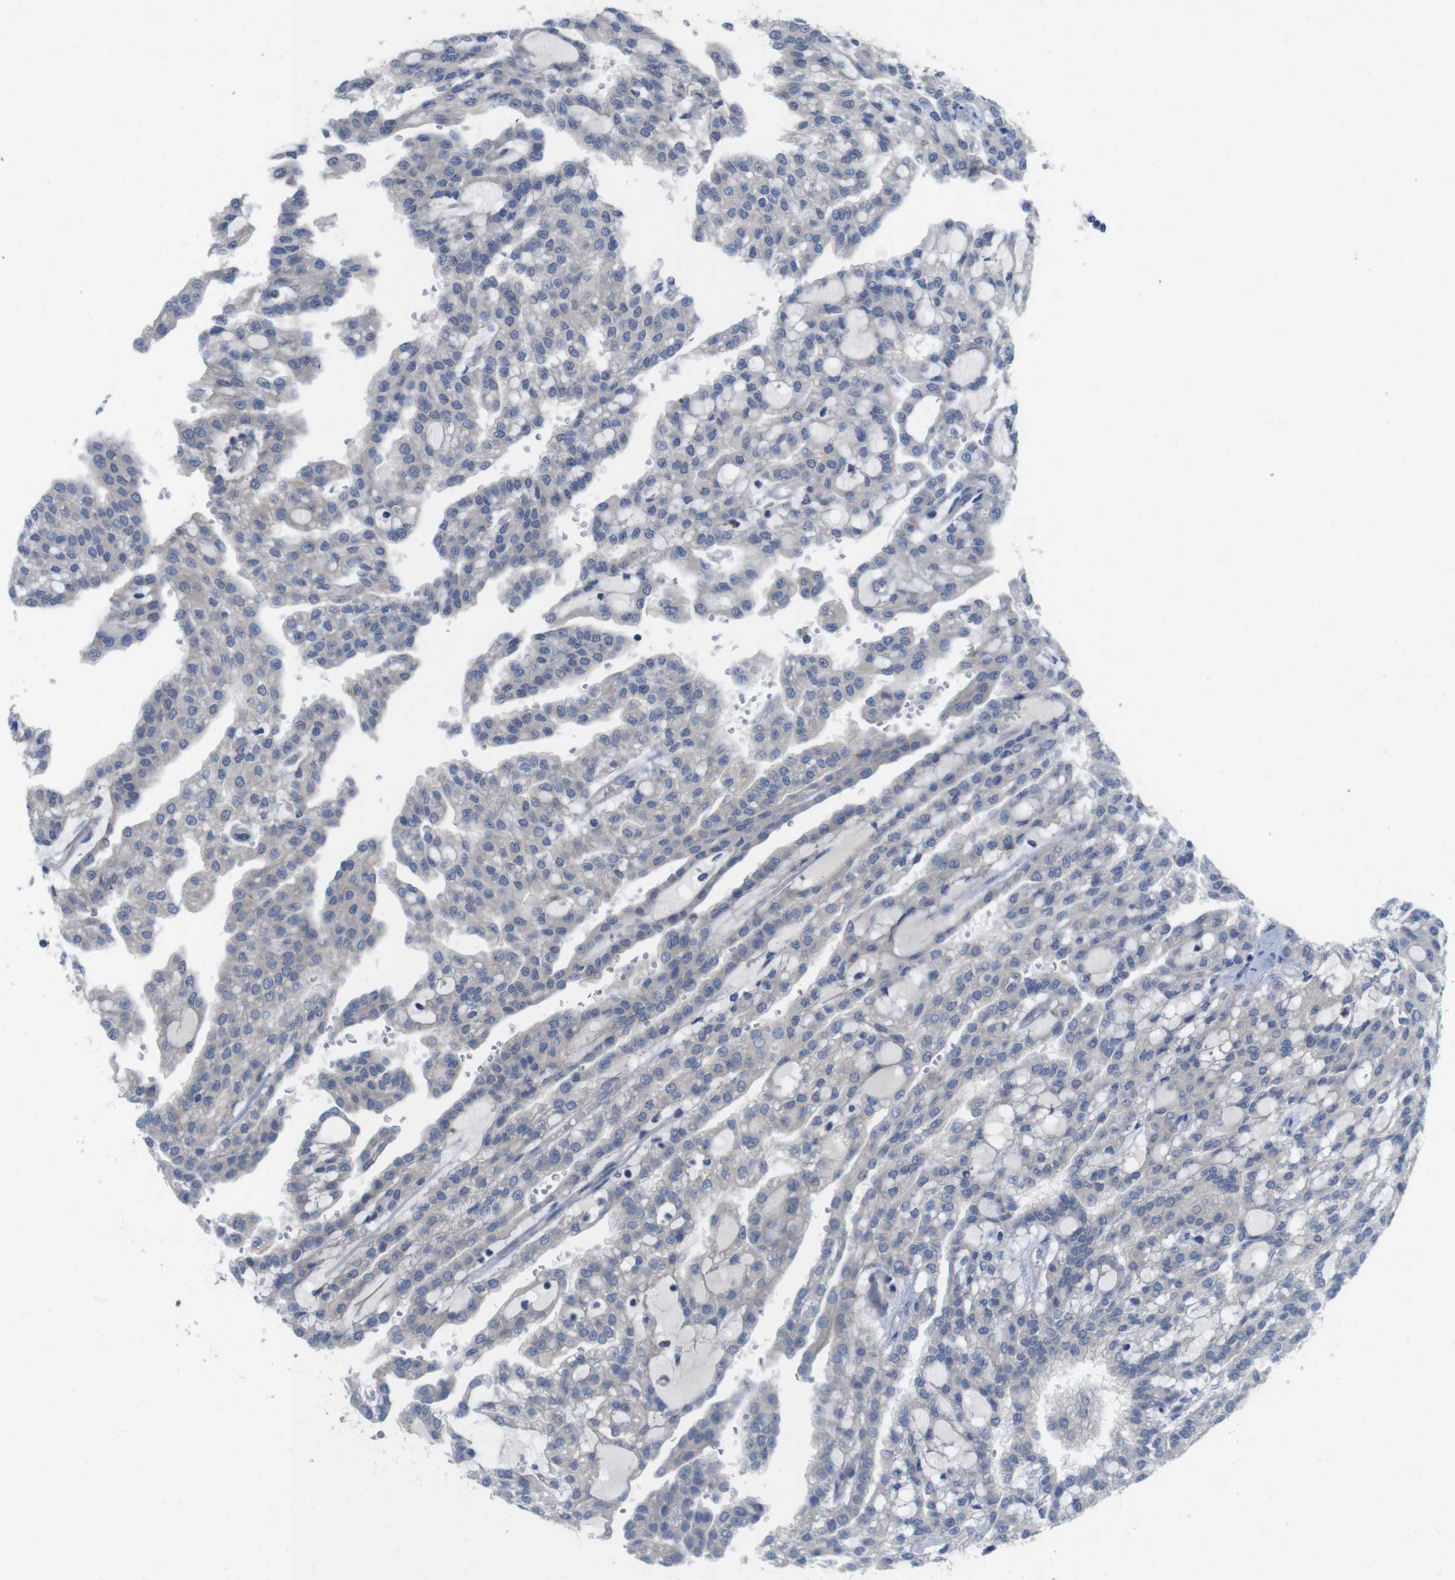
{"staining": {"intensity": "negative", "quantity": "none", "location": "none"}, "tissue": "renal cancer", "cell_type": "Tumor cells", "image_type": "cancer", "snomed": [{"axis": "morphology", "description": "Adenocarcinoma, NOS"}, {"axis": "topography", "description": "Kidney"}], "caption": "This is a micrograph of immunohistochemistry (IHC) staining of renal cancer (adenocarcinoma), which shows no staining in tumor cells.", "gene": "KIDINS220", "patient": {"sex": "male", "age": 63}}